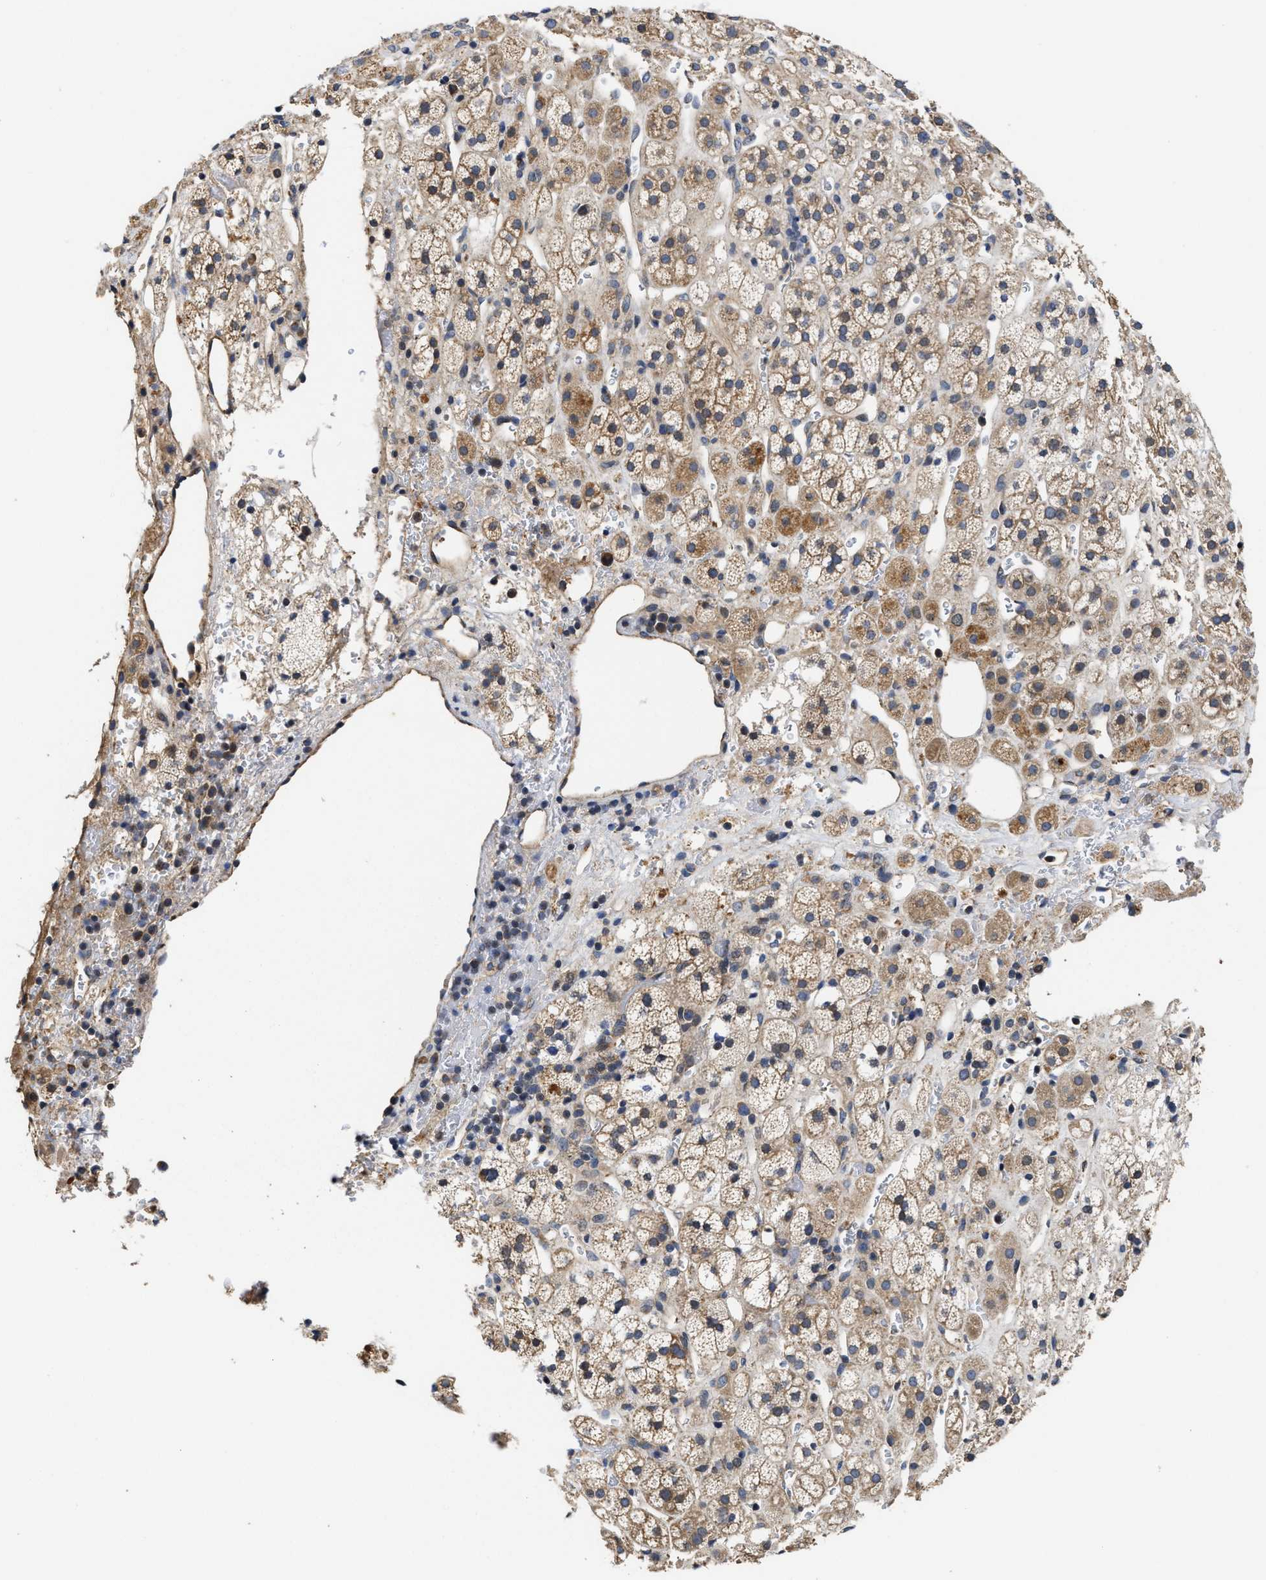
{"staining": {"intensity": "moderate", "quantity": ">75%", "location": "cytoplasmic/membranous"}, "tissue": "adrenal gland", "cell_type": "Glandular cells", "image_type": "normal", "snomed": [{"axis": "morphology", "description": "Normal tissue, NOS"}, {"axis": "topography", "description": "Adrenal gland"}], "caption": "Immunohistochemical staining of unremarkable adrenal gland reveals medium levels of moderate cytoplasmic/membranous expression in about >75% of glandular cells. (brown staining indicates protein expression, while blue staining denotes nuclei).", "gene": "TRAF6", "patient": {"sex": "male", "age": 56}}